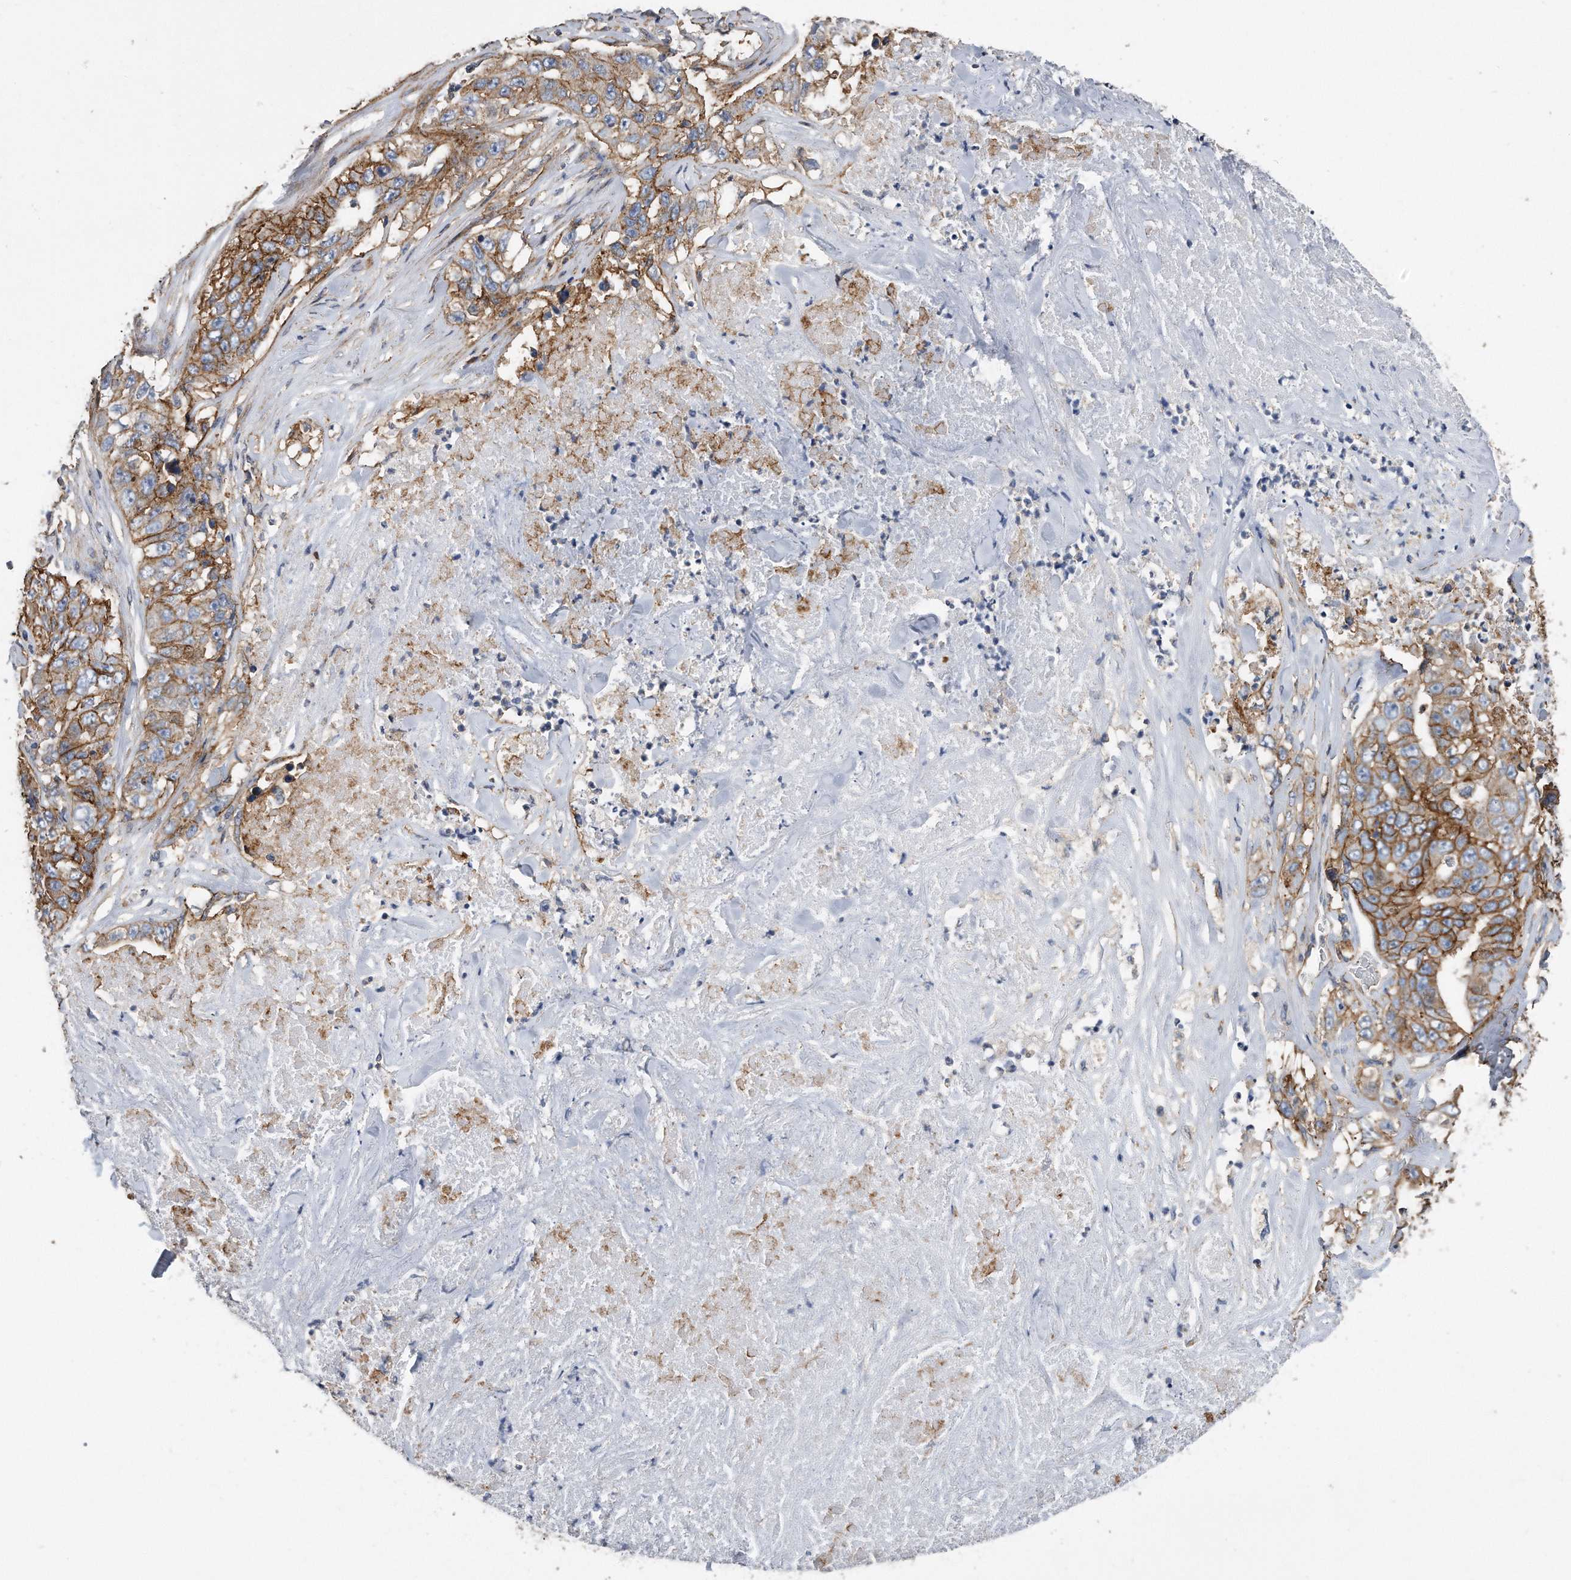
{"staining": {"intensity": "moderate", "quantity": ">75%", "location": "cytoplasmic/membranous"}, "tissue": "lung cancer", "cell_type": "Tumor cells", "image_type": "cancer", "snomed": [{"axis": "morphology", "description": "Adenocarcinoma, NOS"}, {"axis": "topography", "description": "Lung"}], "caption": "The photomicrograph demonstrates a brown stain indicating the presence of a protein in the cytoplasmic/membranous of tumor cells in lung cancer.", "gene": "CDCP1", "patient": {"sex": "female", "age": 51}}